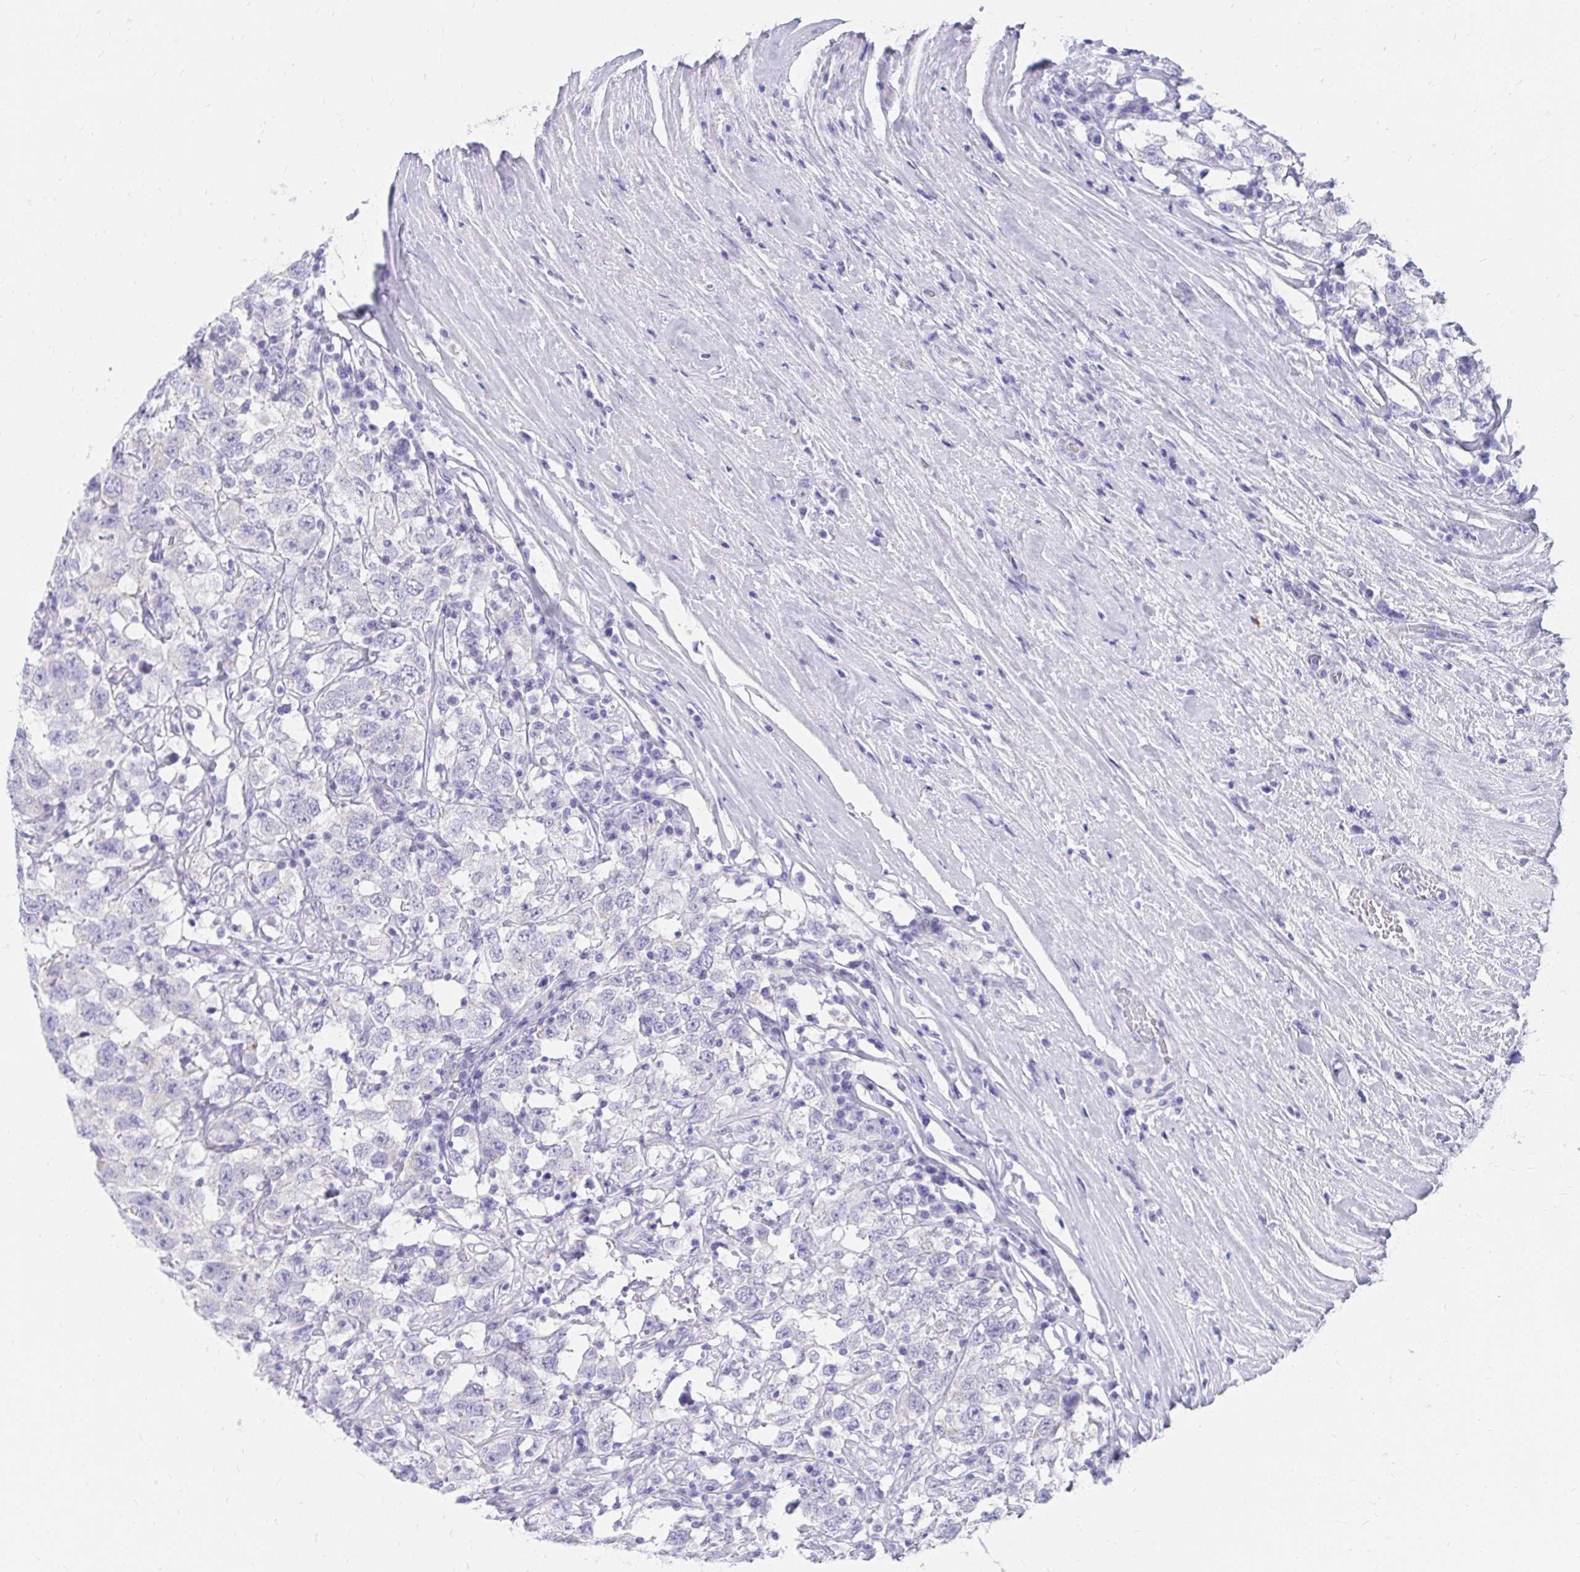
{"staining": {"intensity": "negative", "quantity": "none", "location": "none"}, "tissue": "testis cancer", "cell_type": "Tumor cells", "image_type": "cancer", "snomed": [{"axis": "morphology", "description": "Seminoma, NOS"}, {"axis": "topography", "description": "Testis"}], "caption": "Testis cancer (seminoma) was stained to show a protein in brown. There is no significant positivity in tumor cells.", "gene": "SHISA8", "patient": {"sex": "male", "age": 41}}